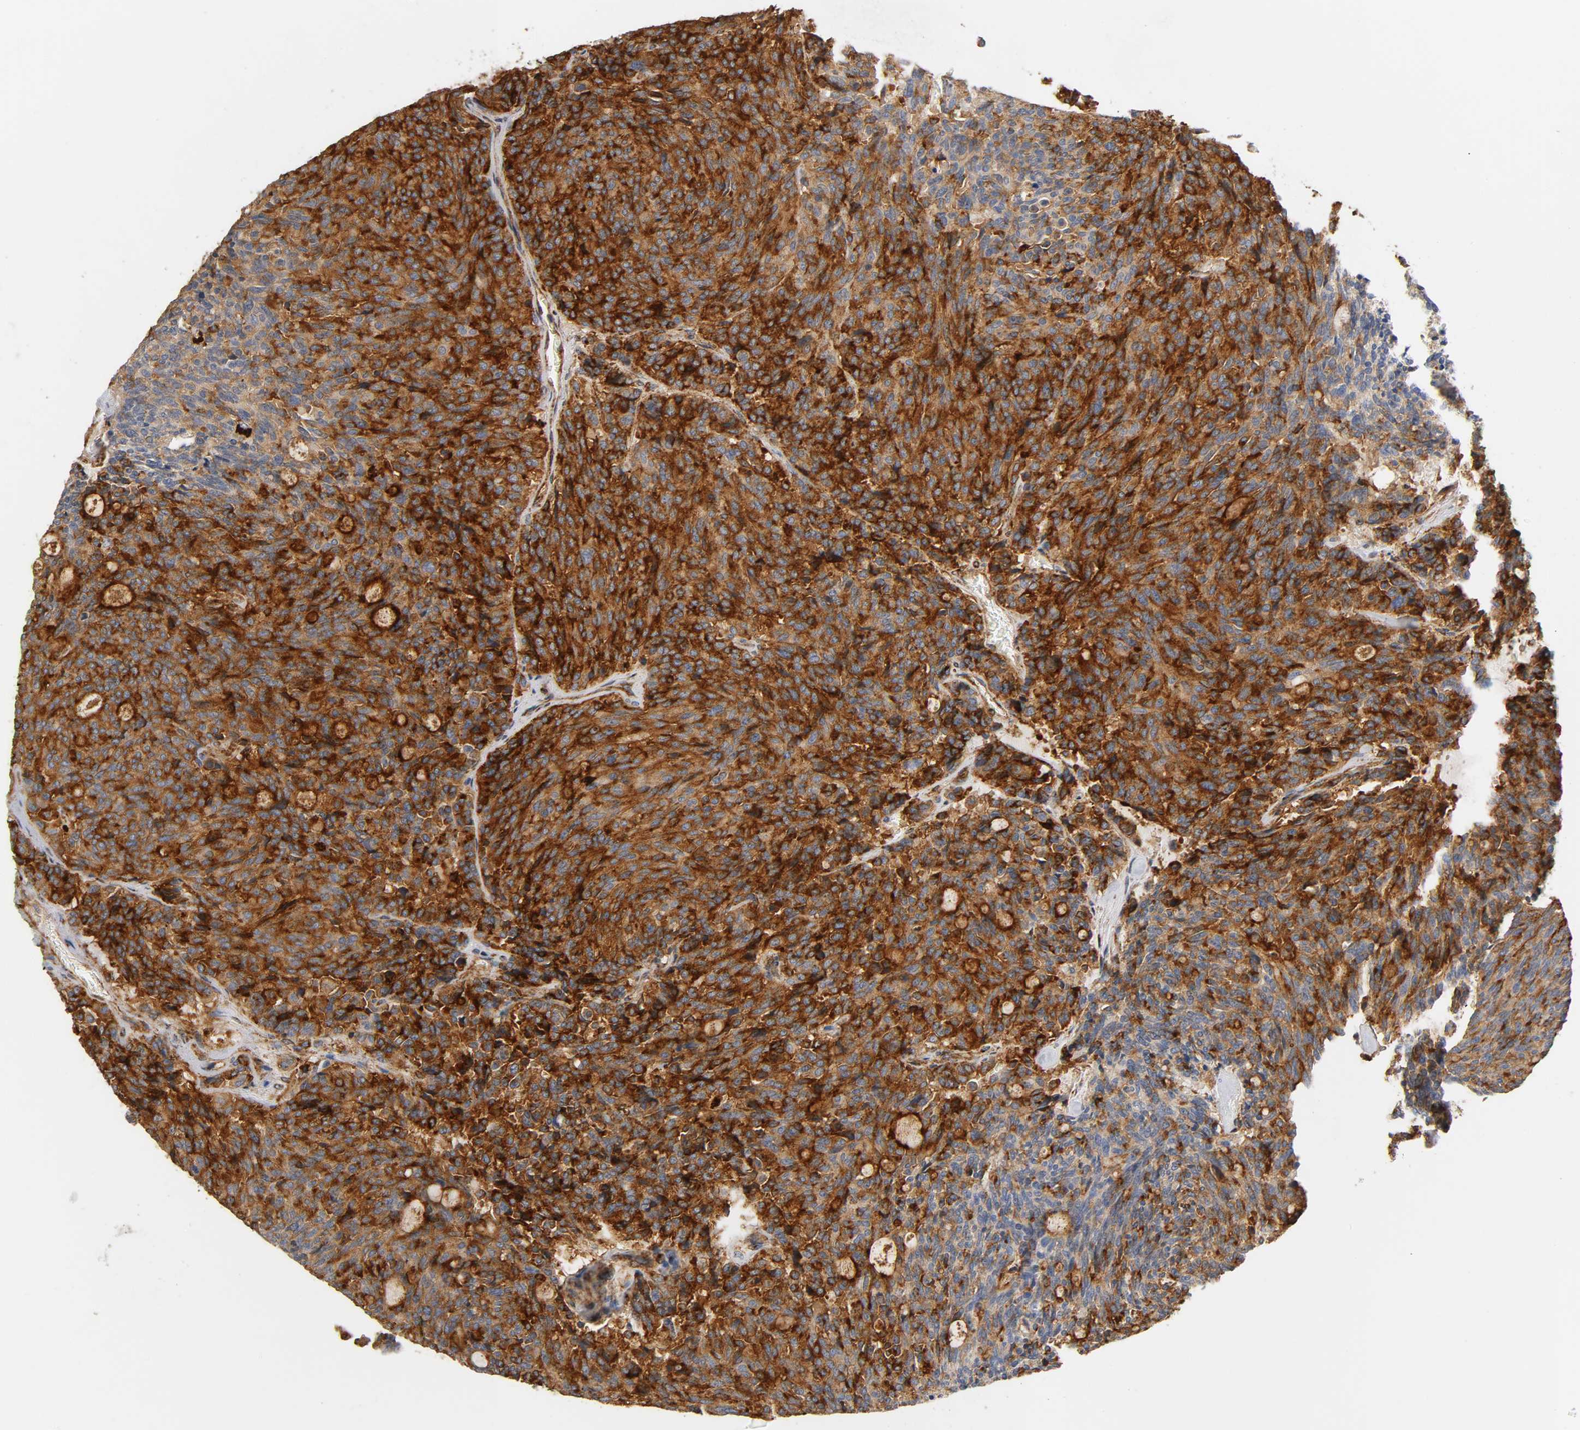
{"staining": {"intensity": "strong", "quantity": ">75%", "location": "cytoplasmic/membranous"}, "tissue": "carcinoid", "cell_type": "Tumor cells", "image_type": "cancer", "snomed": [{"axis": "morphology", "description": "Carcinoid, malignant, NOS"}, {"axis": "topography", "description": "Pancreas"}], "caption": "Immunohistochemical staining of human carcinoid exhibits high levels of strong cytoplasmic/membranous expression in approximately >75% of tumor cells.", "gene": "IFITM3", "patient": {"sex": "female", "age": 54}}